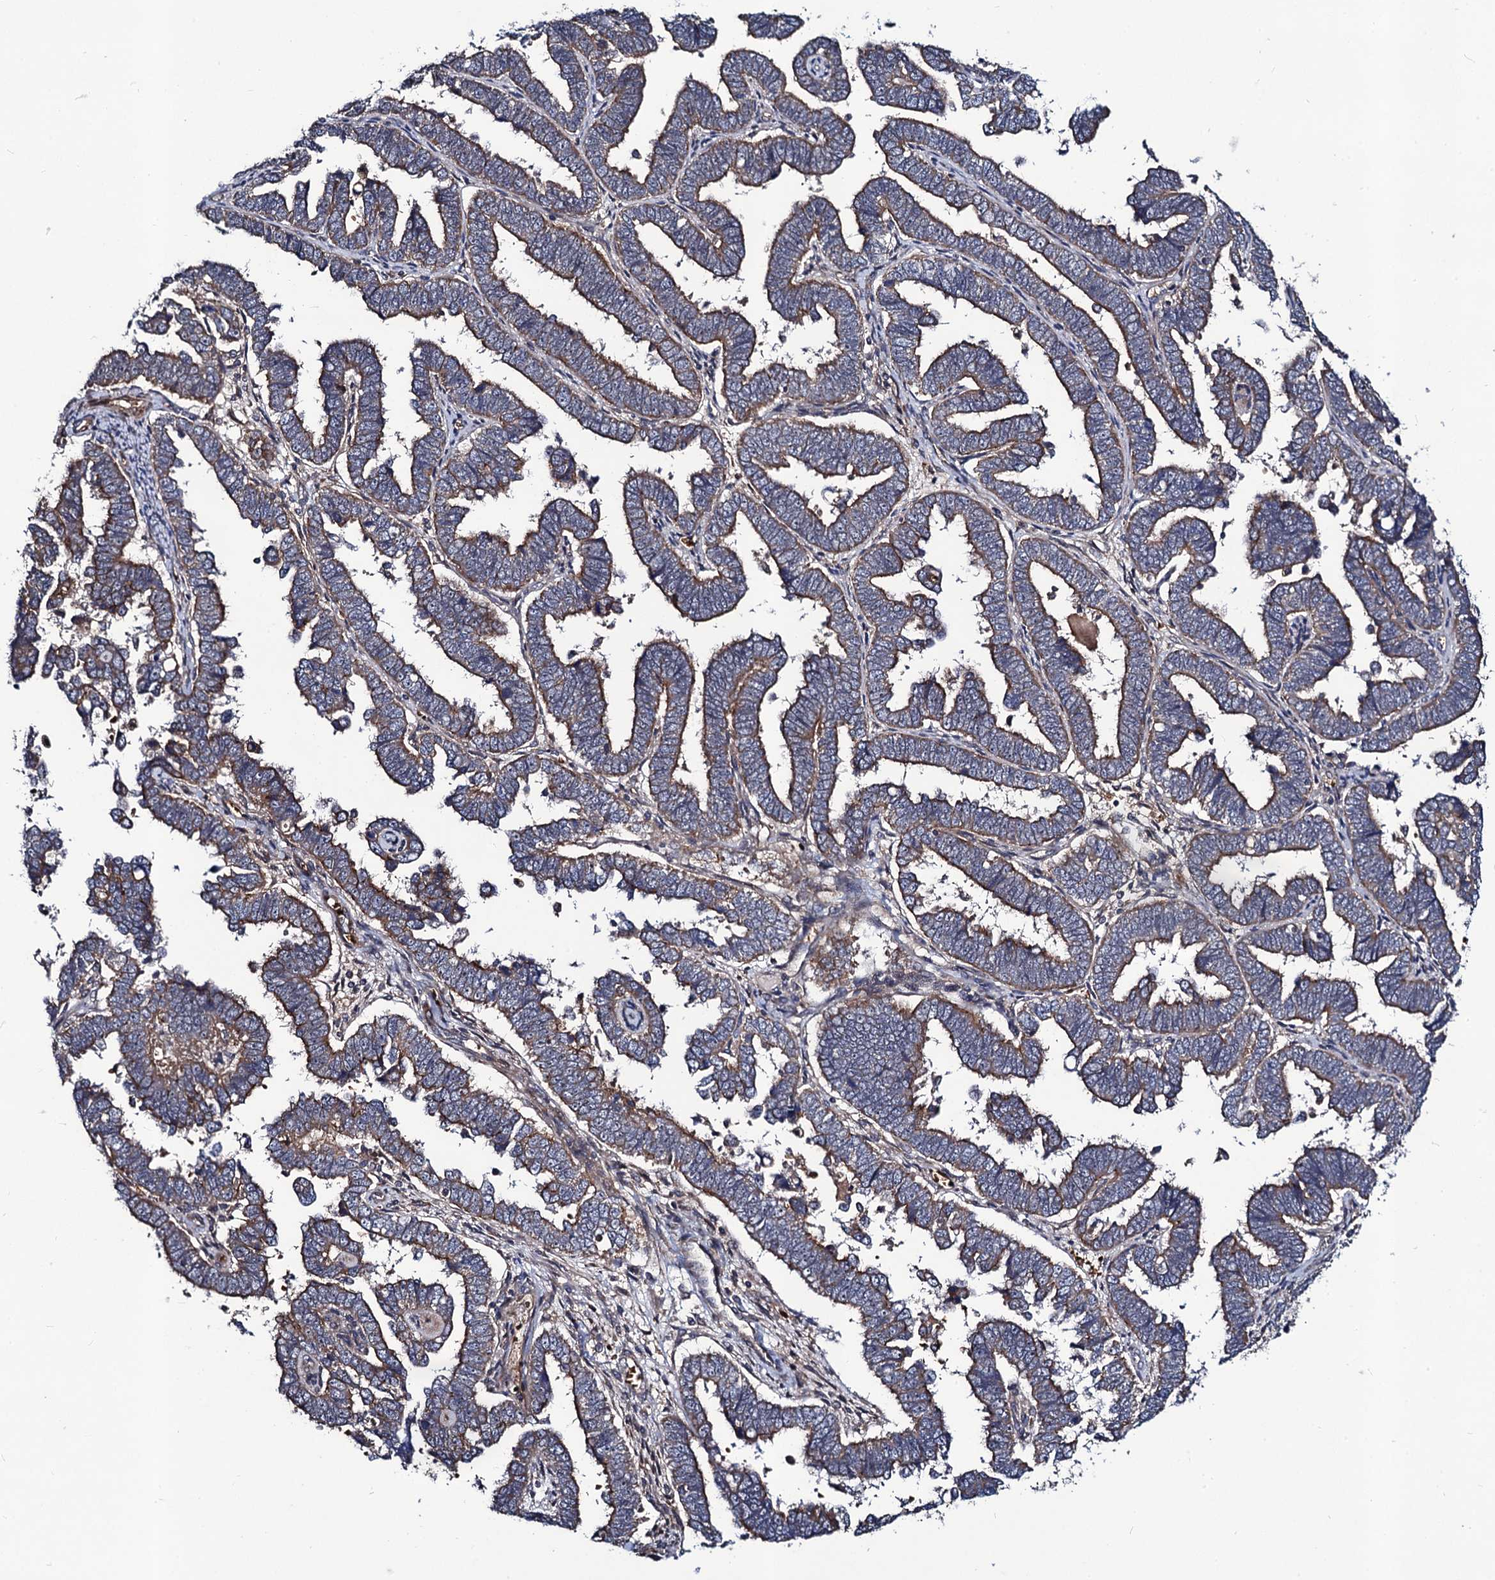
{"staining": {"intensity": "moderate", "quantity": "25%-75%", "location": "cytoplasmic/membranous"}, "tissue": "endometrial cancer", "cell_type": "Tumor cells", "image_type": "cancer", "snomed": [{"axis": "morphology", "description": "Adenocarcinoma, NOS"}, {"axis": "topography", "description": "Endometrium"}], "caption": "DAB (3,3'-diaminobenzidine) immunohistochemical staining of human endometrial adenocarcinoma shows moderate cytoplasmic/membranous protein expression in about 25%-75% of tumor cells.", "gene": "KXD1", "patient": {"sex": "female", "age": 75}}